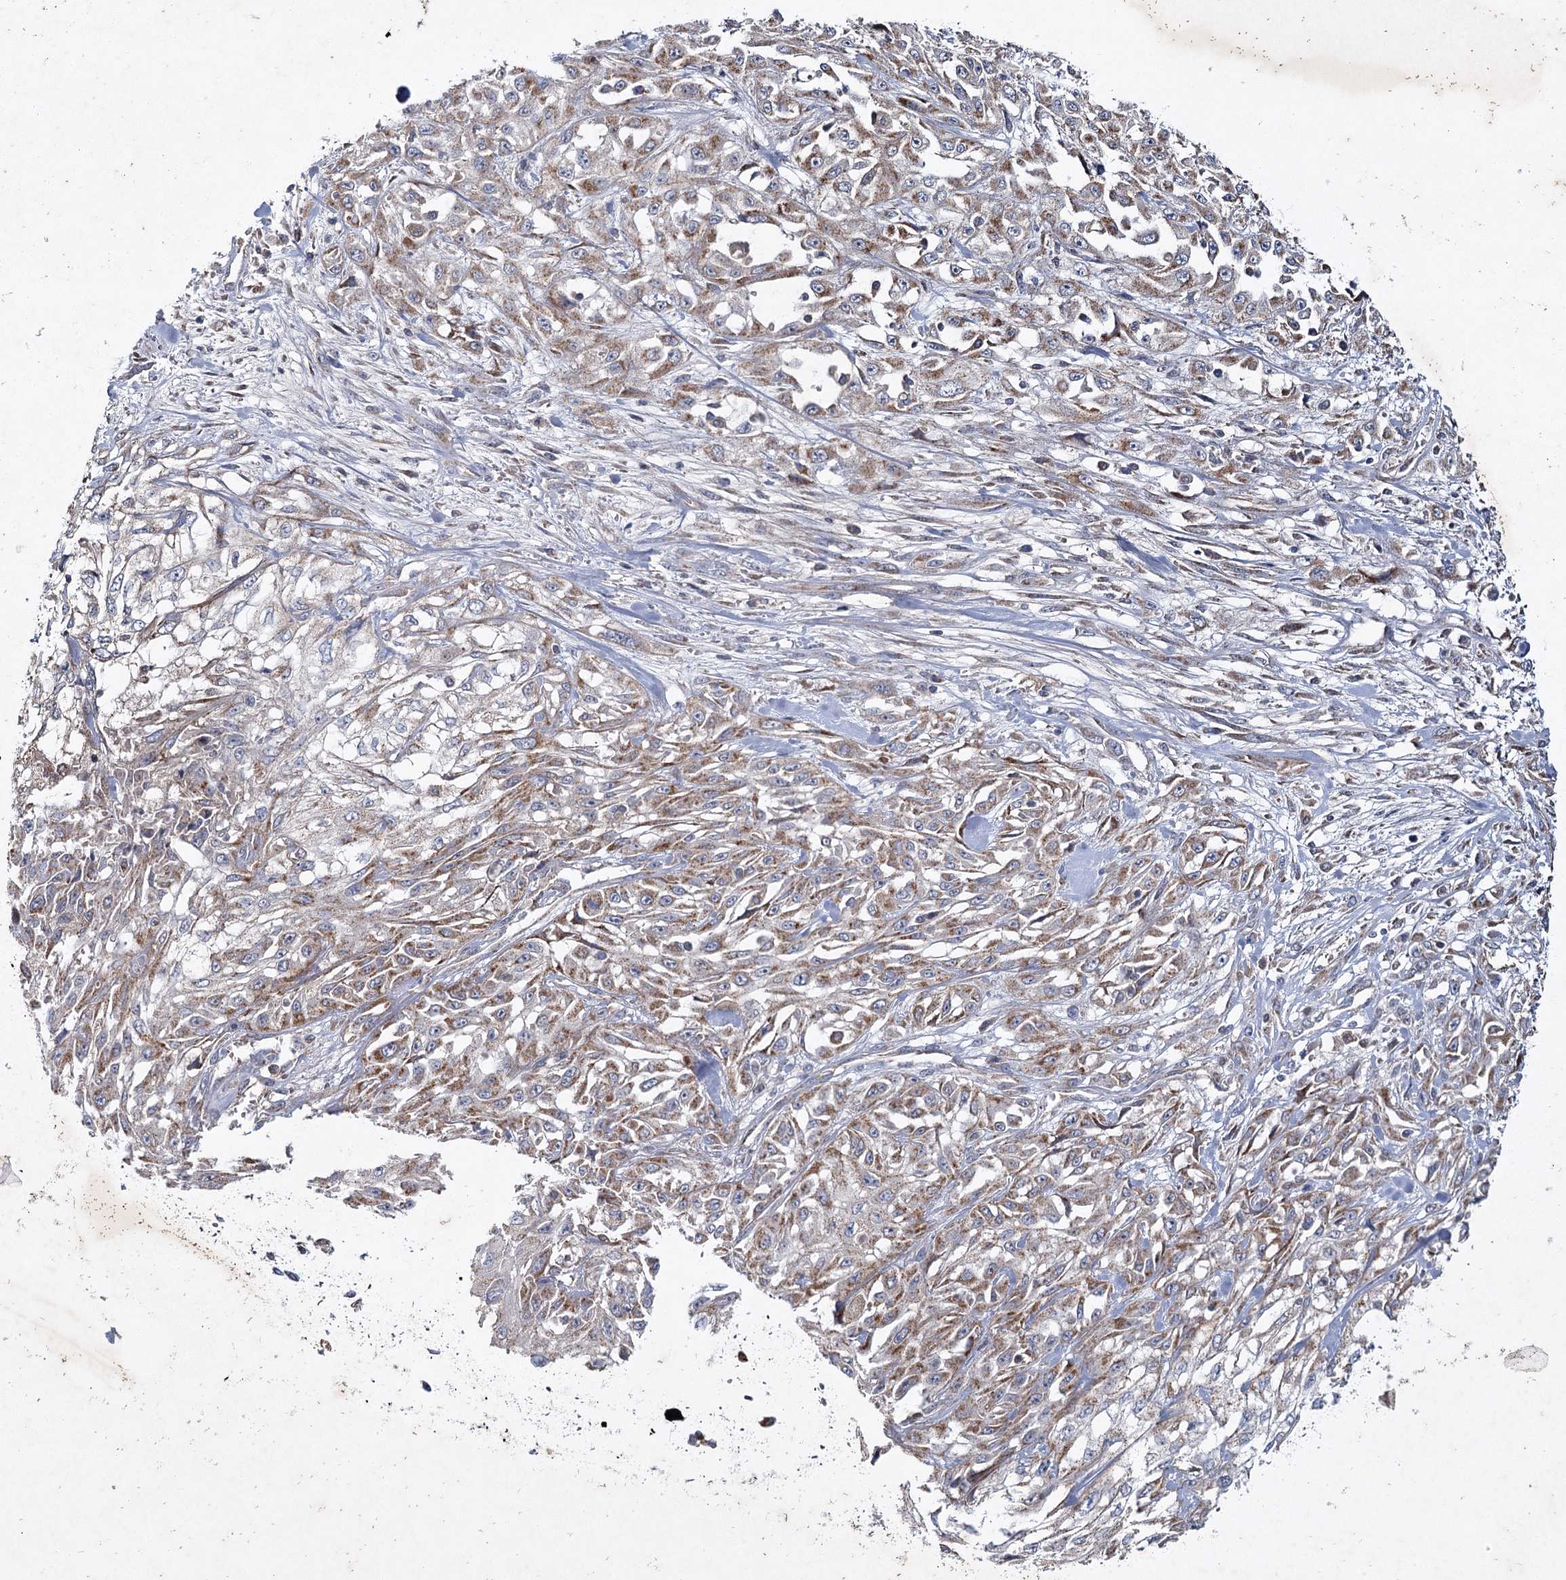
{"staining": {"intensity": "moderate", "quantity": "25%-75%", "location": "cytoplasmic/membranous"}, "tissue": "skin cancer", "cell_type": "Tumor cells", "image_type": "cancer", "snomed": [{"axis": "morphology", "description": "Basal cell carcinoma"}, {"axis": "topography", "description": "Skin"}], "caption": "Skin cancer was stained to show a protein in brown. There is medium levels of moderate cytoplasmic/membranous staining in approximately 25%-75% of tumor cells.", "gene": "MRPL44", "patient": {"sex": "female", "age": 84}}